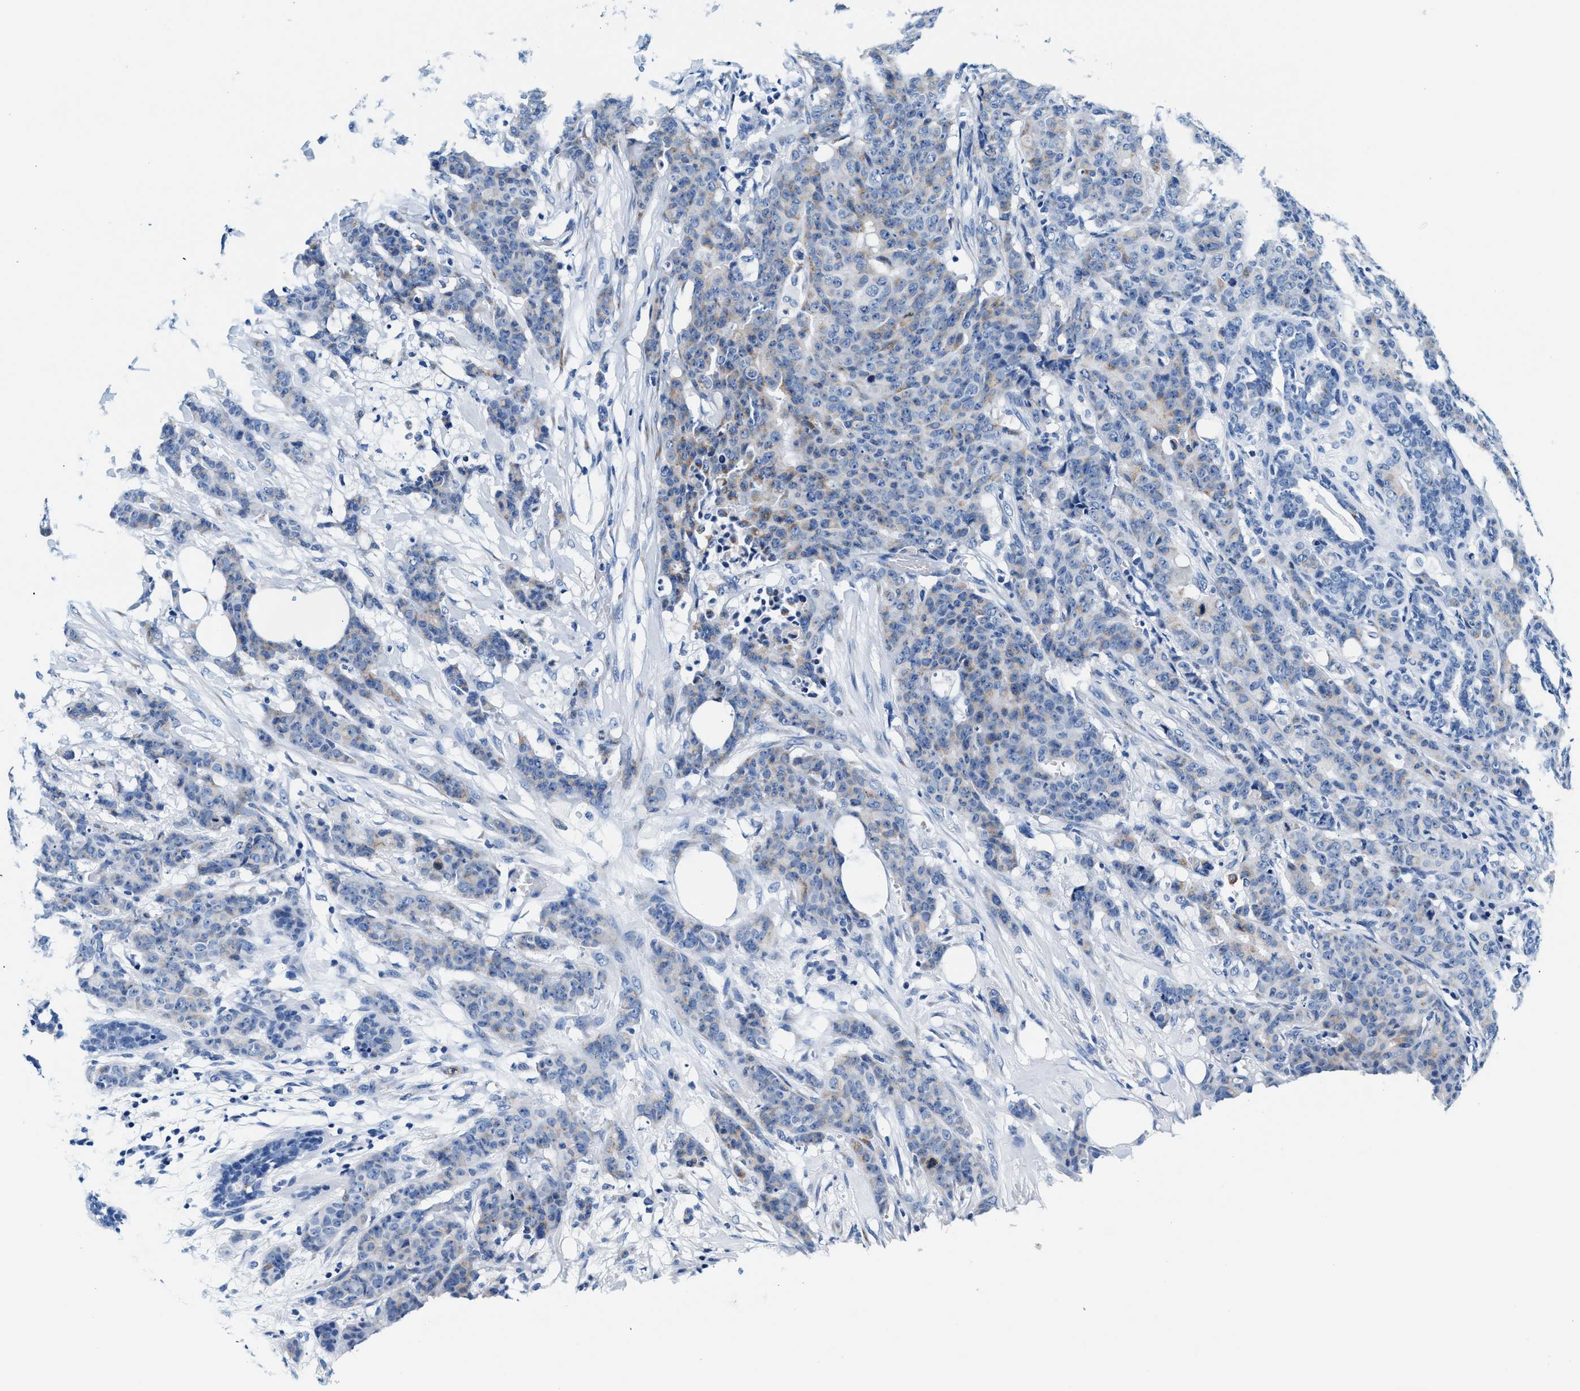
{"staining": {"intensity": "weak", "quantity": "<25%", "location": "cytoplasmic/membranous"}, "tissue": "breast cancer", "cell_type": "Tumor cells", "image_type": "cancer", "snomed": [{"axis": "morphology", "description": "Normal tissue, NOS"}, {"axis": "morphology", "description": "Duct carcinoma"}, {"axis": "topography", "description": "Breast"}], "caption": "Tumor cells are negative for brown protein staining in invasive ductal carcinoma (breast).", "gene": "VPS53", "patient": {"sex": "female", "age": 40}}